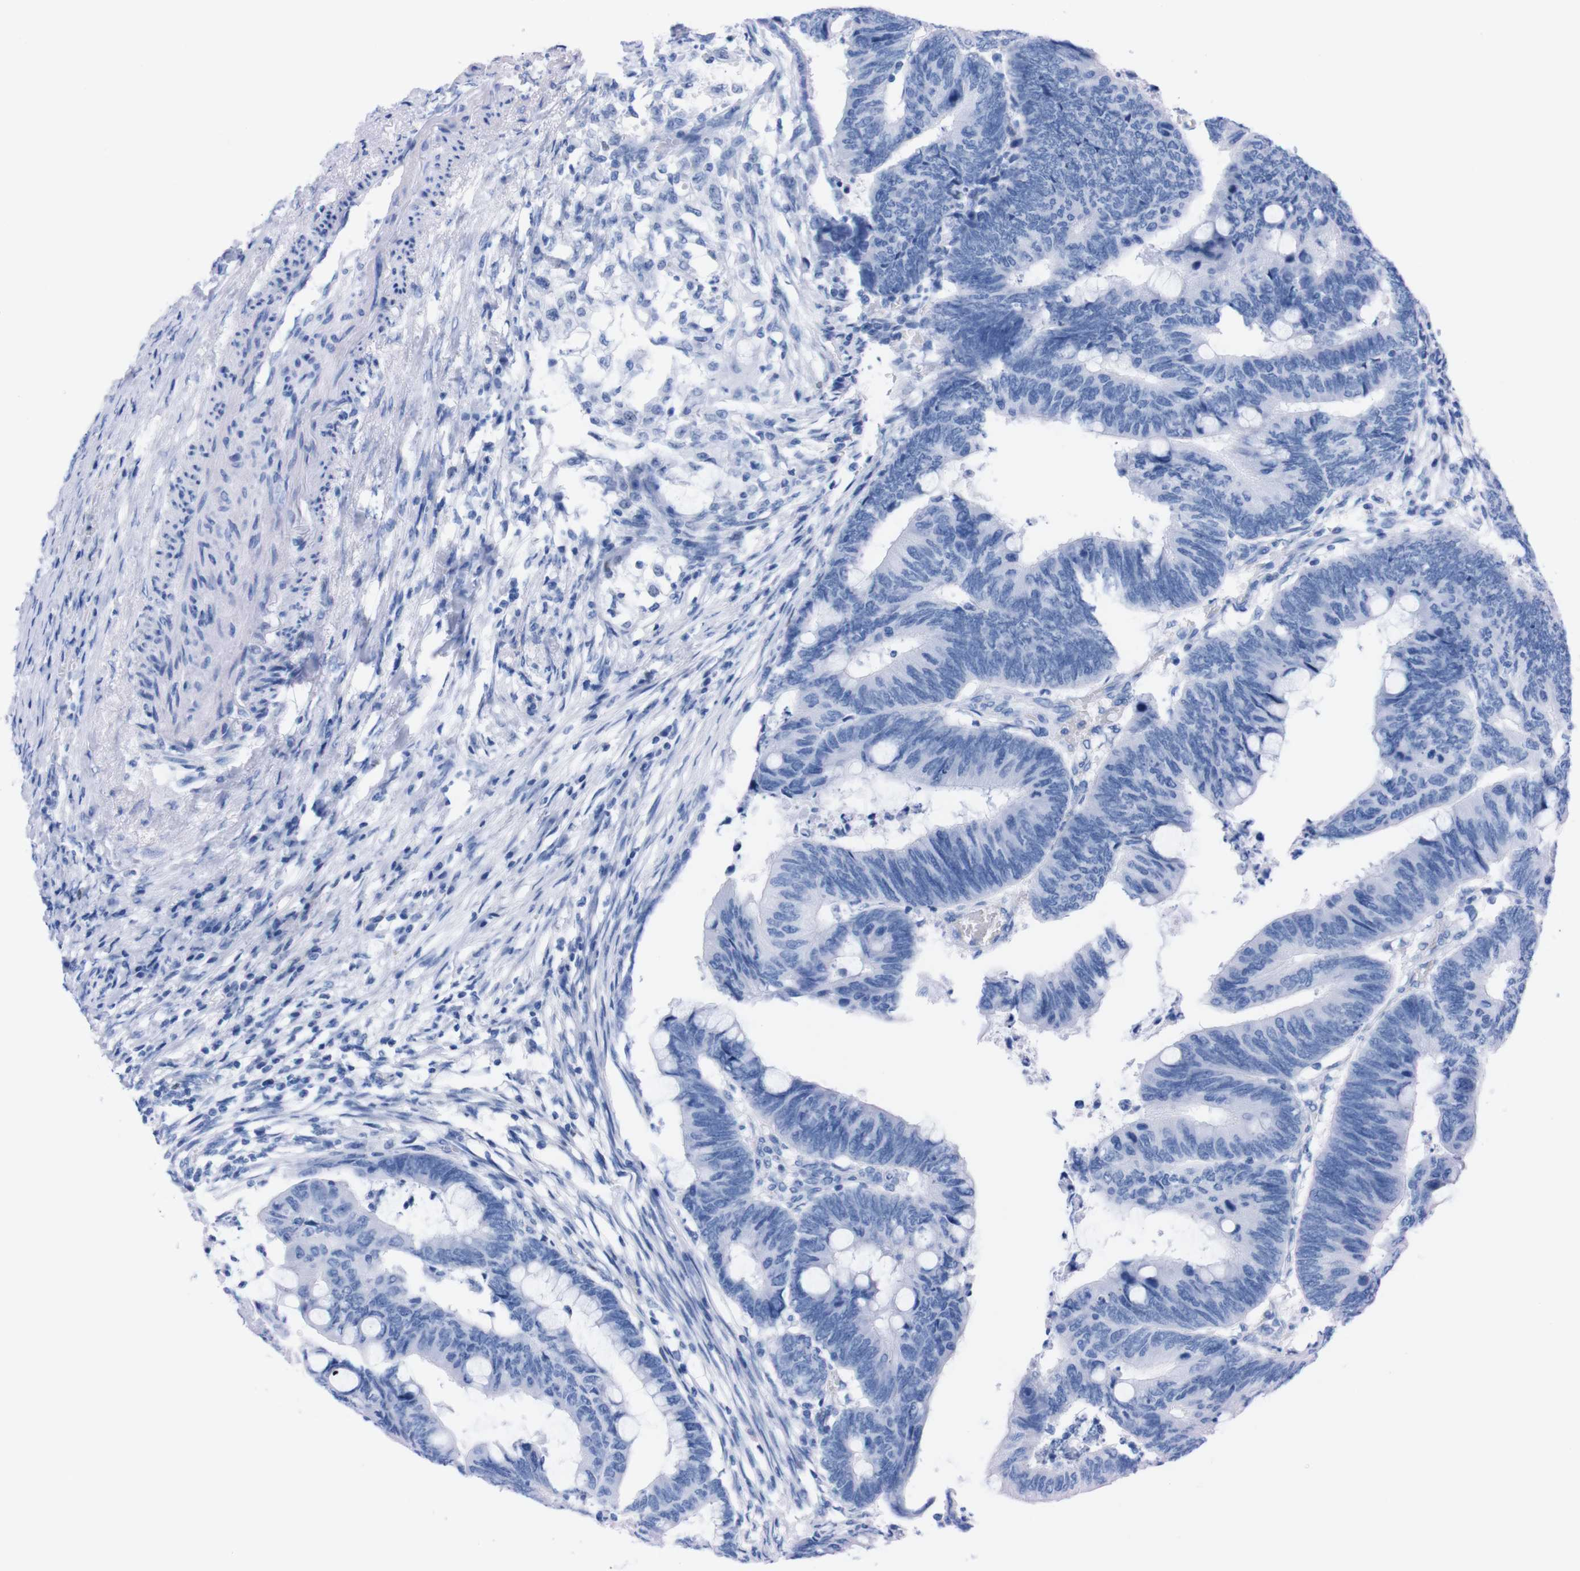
{"staining": {"intensity": "negative", "quantity": "none", "location": "none"}, "tissue": "colorectal cancer", "cell_type": "Tumor cells", "image_type": "cancer", "snomed": [{"axis": "morphology", "description": "Normal tissue, NOS"}, {"axis": "morphology", "description": "Adenocarcinoma, NOS"}, {"axis": "topography", "description": "Rectum"}, {"axis": "topography", "description": "Peripheral nerve tissue"}], "caption": "The IHC histopathology image has no significant positivity in tumor cells of colorectal adenocarcinoma tissue.", "gene": "P2RY12", "patient": {"sex": "male", "age": 92}}